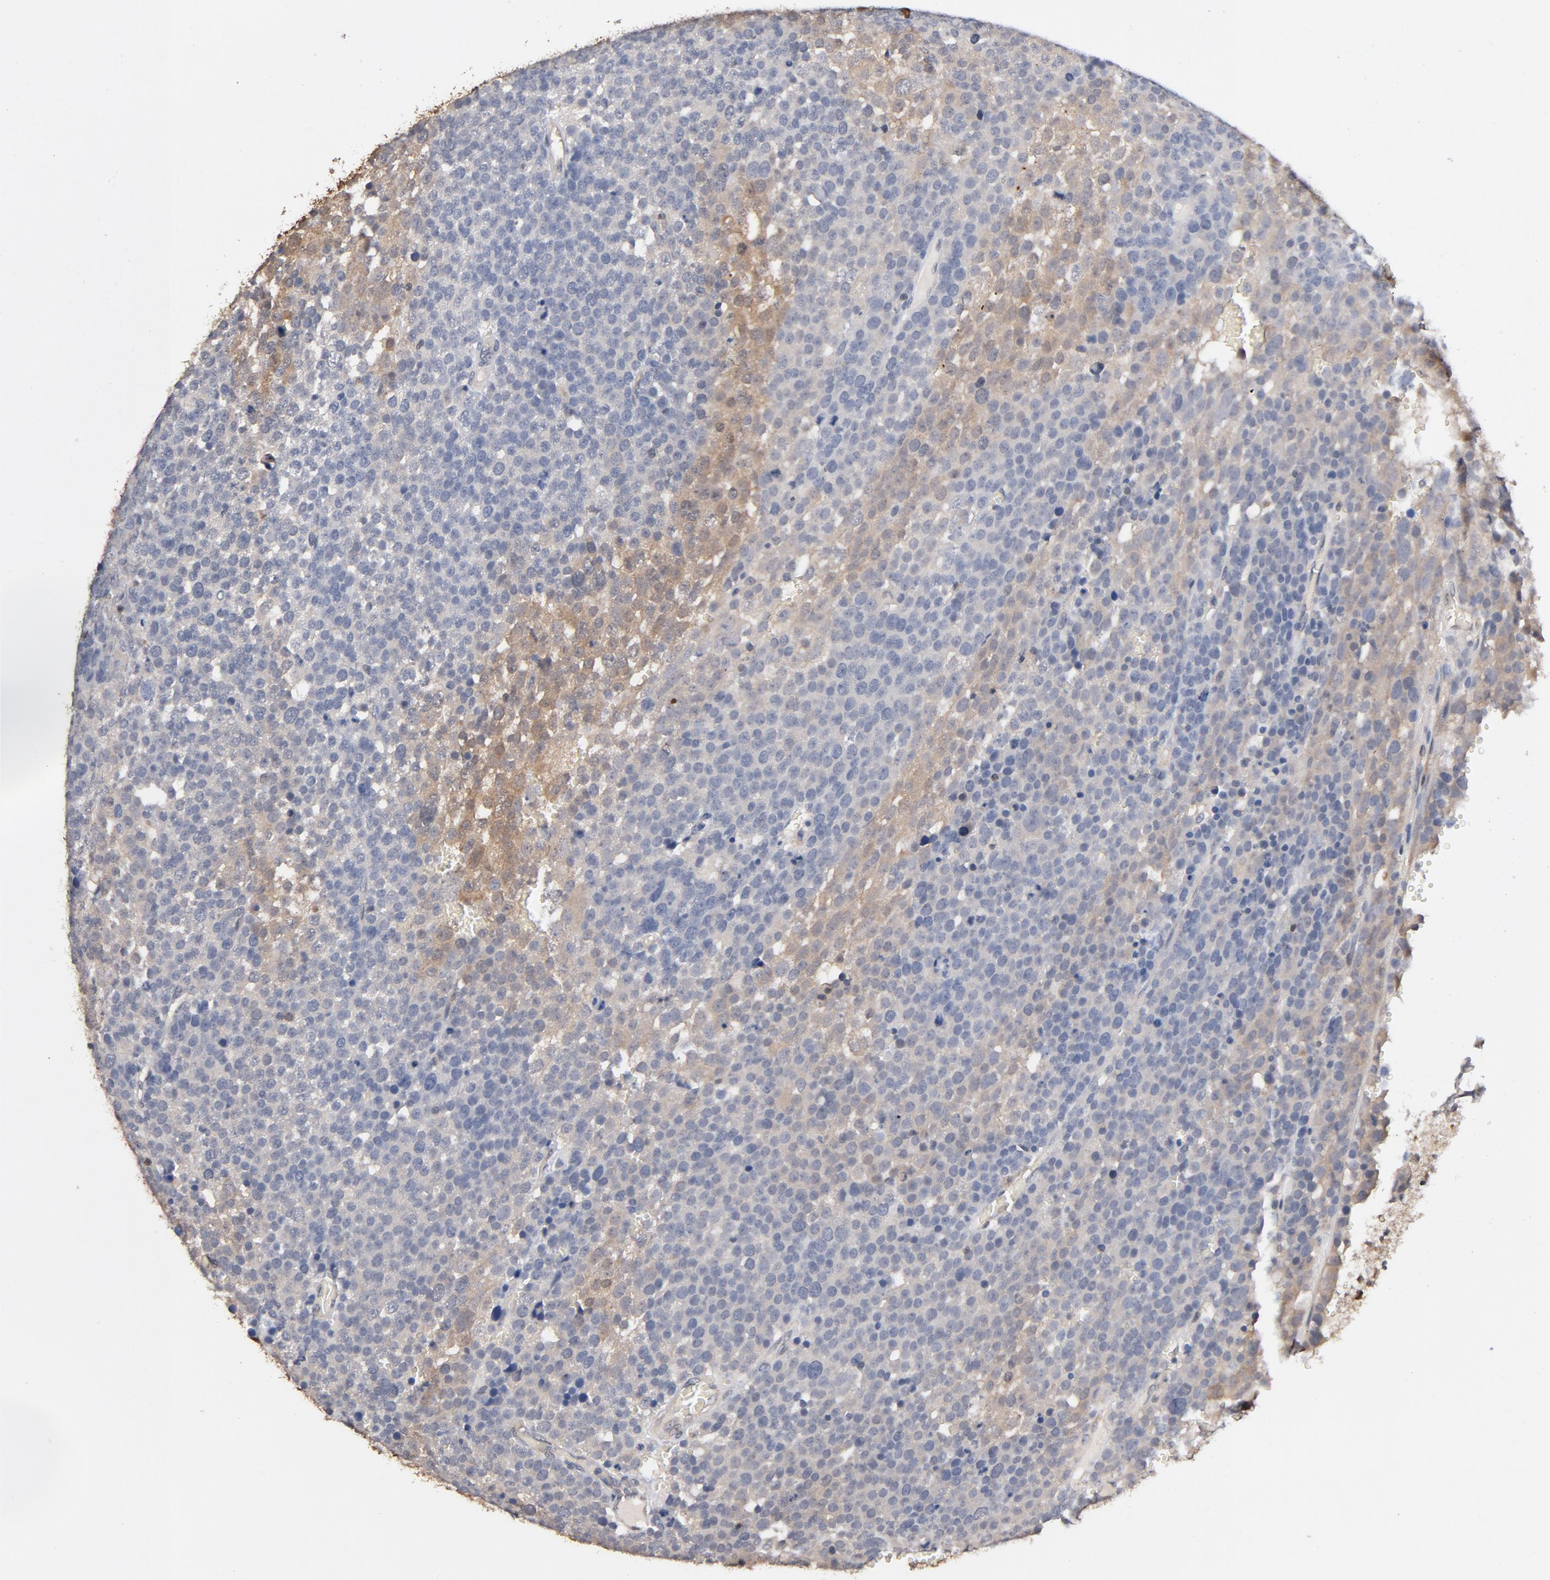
{"staining": {"intensity": "weak", "quantity": "<25%", "location": "cytoplasmic/membranous"}, "tissue": "testis cancer", "cell_type": "Tumor cells", "image_type": "cancer", "snomed": [{"axis": "morphology", "description": "Seminoma, NOS"}, {"axis": "topography", "description": "Testis"}], "caption": "Tumor cells show no significant protein staining in testis cancer (seminoma).", "gene": "MIF", "patient": {"sex": "male", "age": 71}}